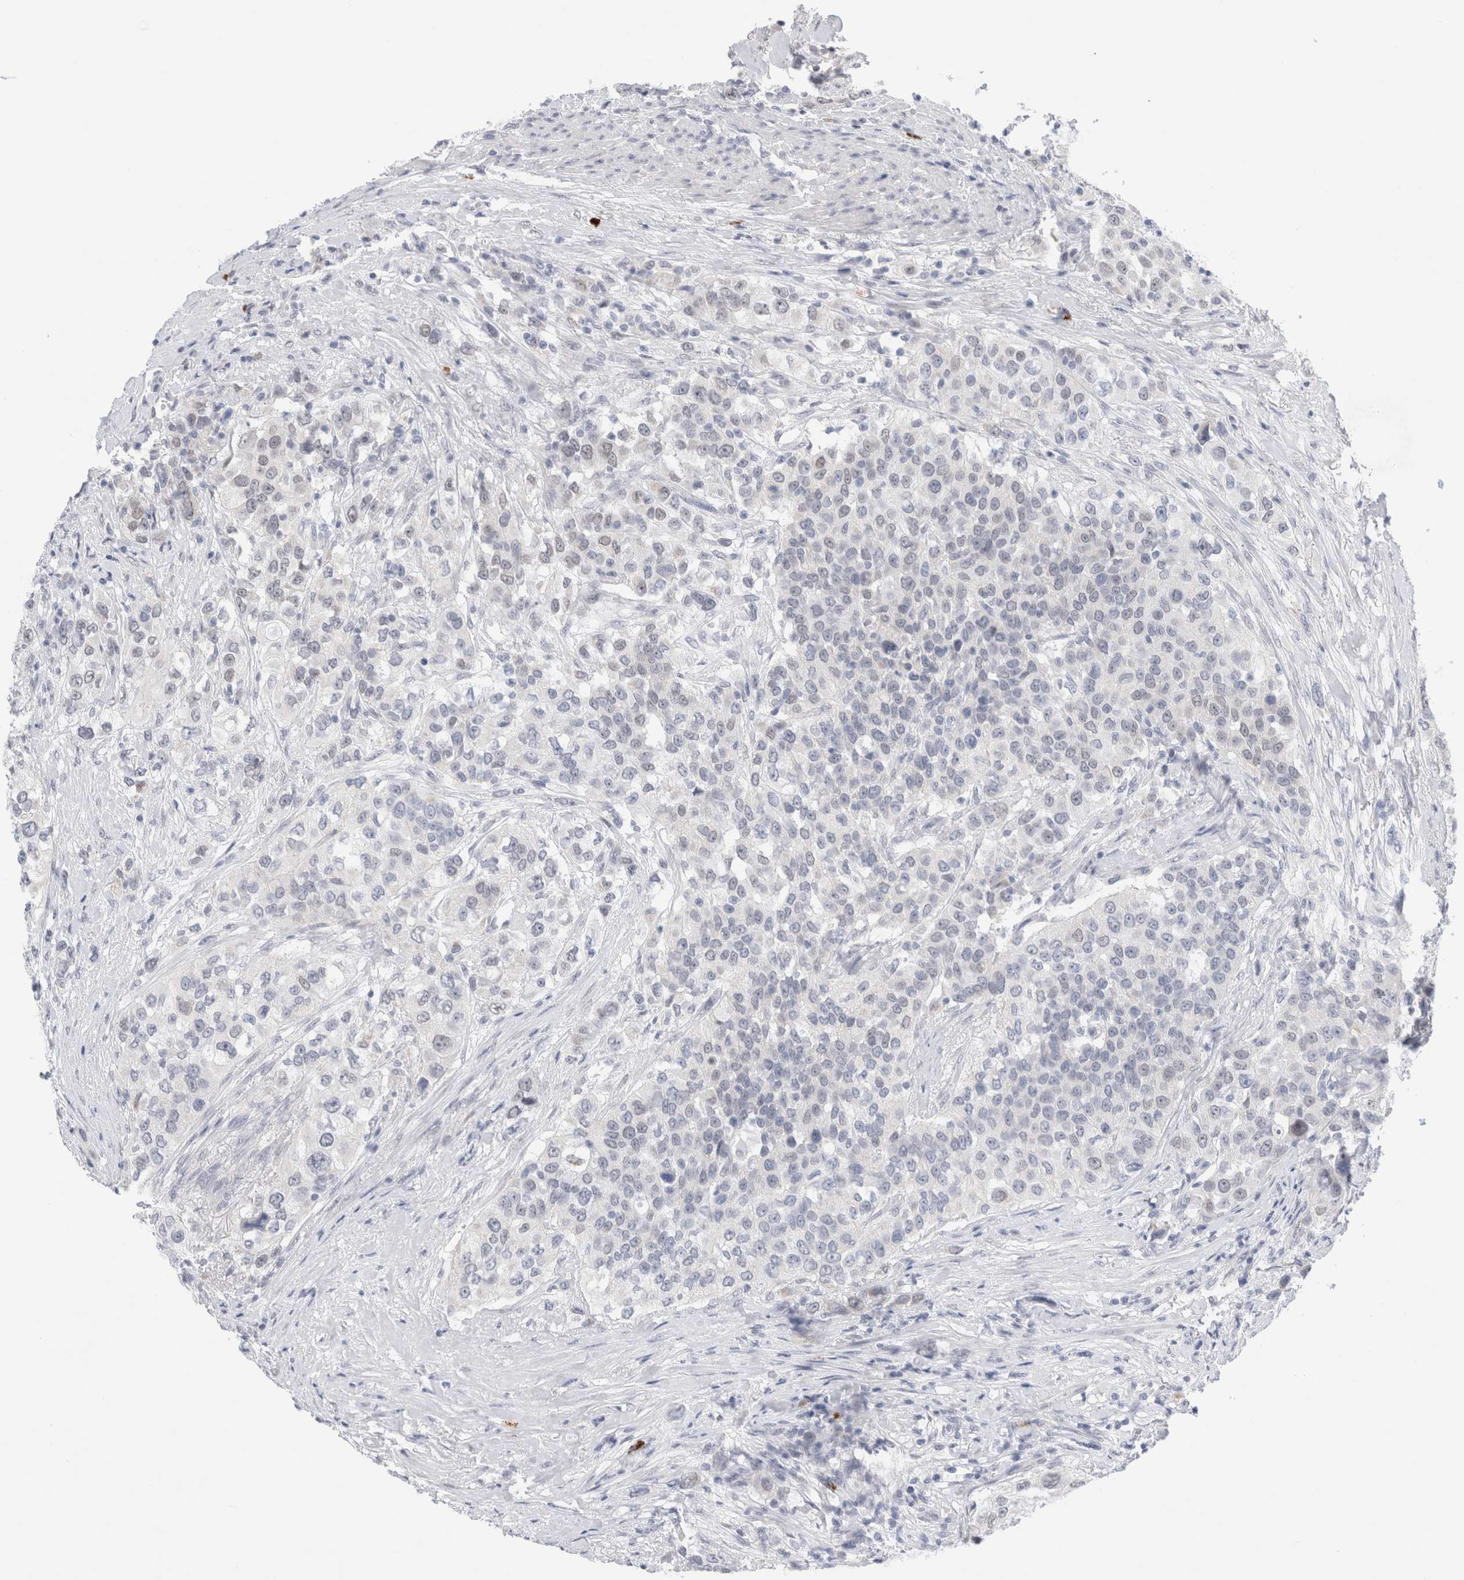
{"staining": {"intensity": "negative", "quantity": "none", "location": "none"}, "tissue": "urothelial cancer", "cell_type": "Tumor cells", "image_type": "cancer", "snomed": [{"axis": "morphology", "description": "Urothelial carcinoma, High grade"}, {"axis": "topography", "description": "Urinary bladder"}], "caption": "IHC of urothelial carcinoma (high-grade) shows no expression in tumor cells.", "gene": "SLC22A12", "patient": {"sex": "female", "age": 80}}